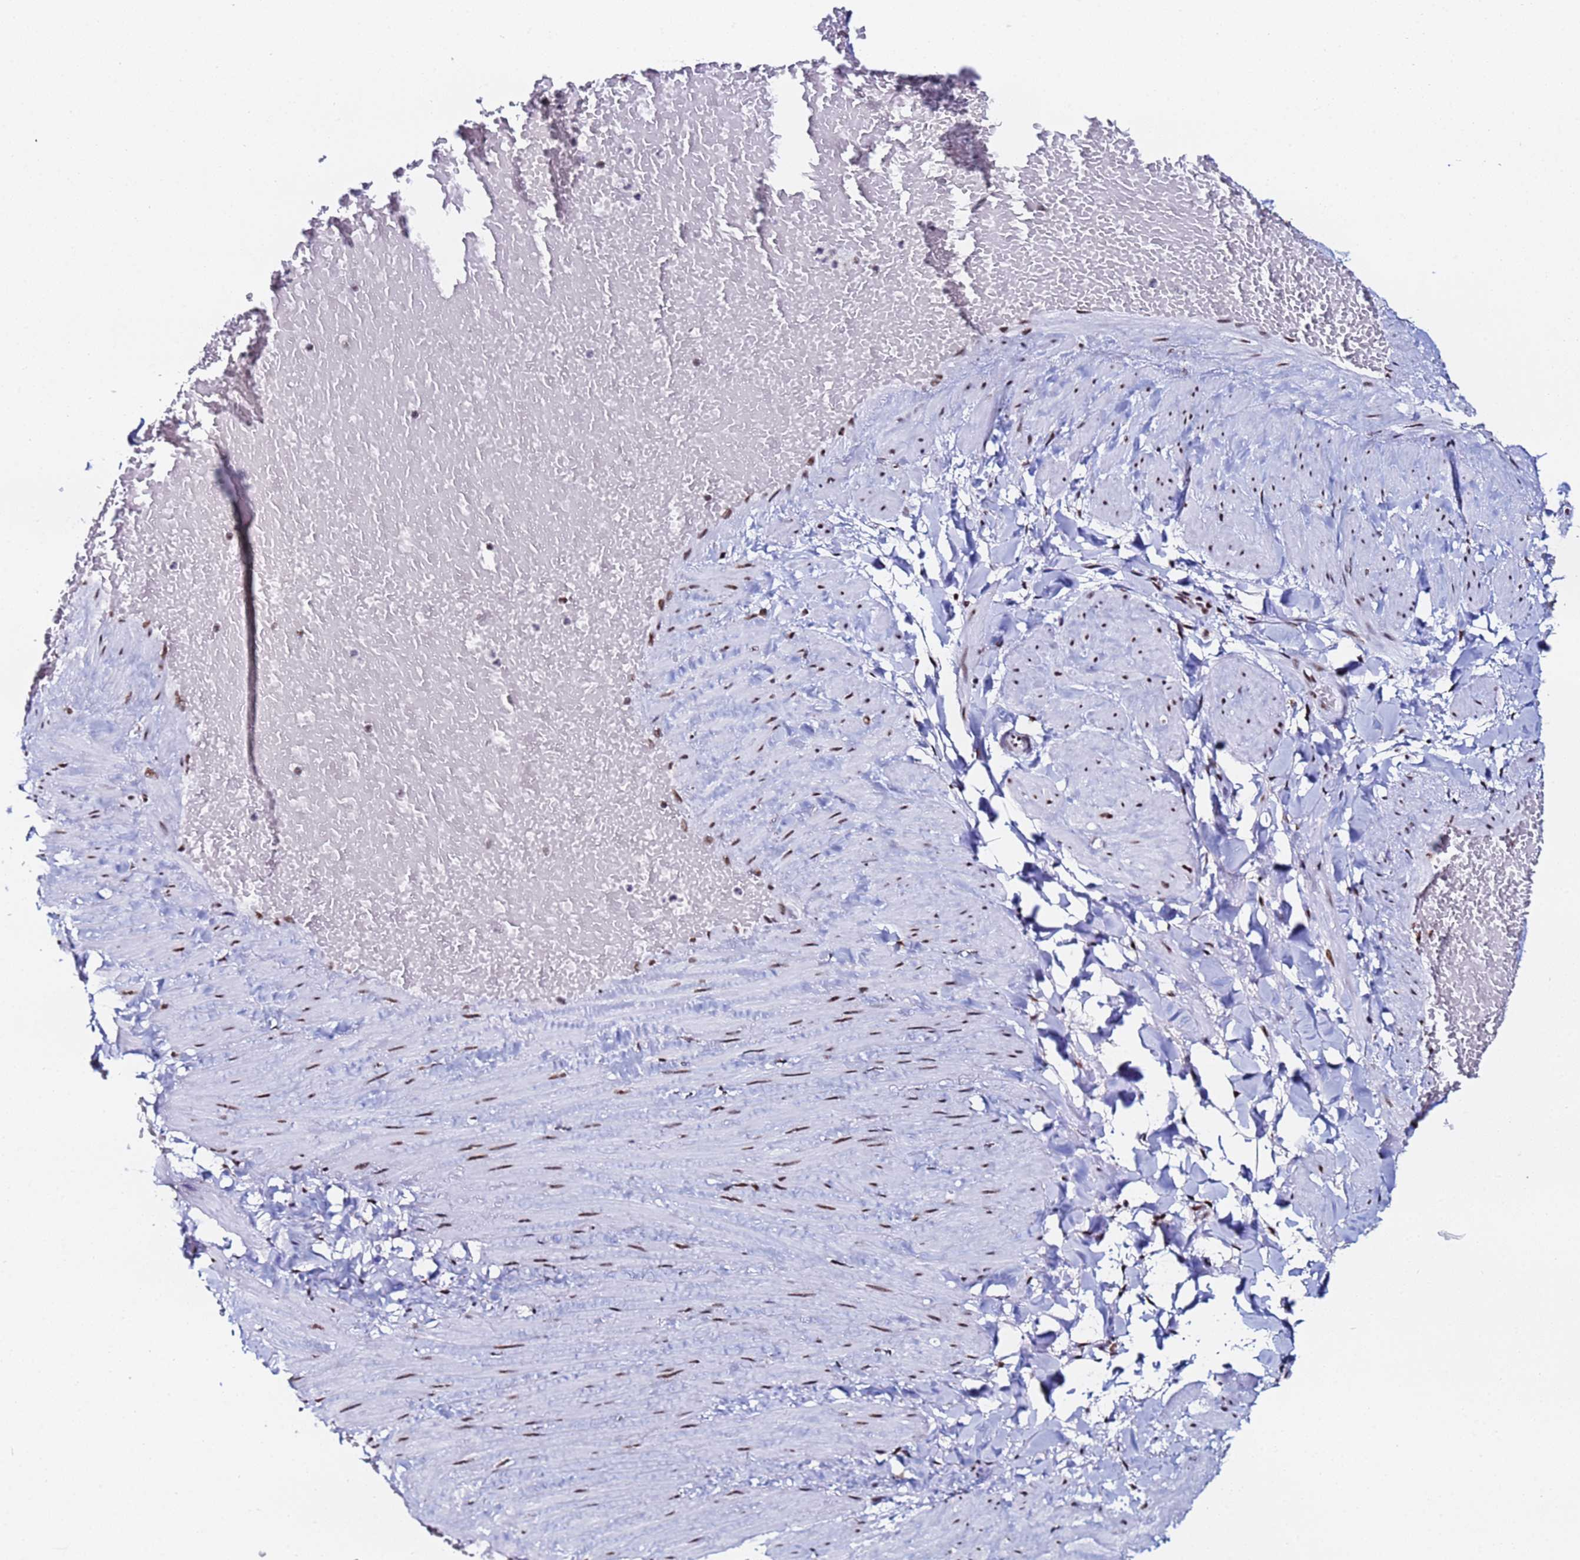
{"staining": {"intensity": "moderate", "quantity": "25%-75%", "location": "nuclear"}, "tissue": "adipose tissue", "cell_type": "Adipocytes", "image_type": "normal", "snomed": [{"axis": "morphology", "description": "Normal tissue, NOS"}, {"axis": "topography", "description": "Soft tissue"}, {"axis": "topography", "description": "Vascular tissue"}], "caption": "Human adipose tissue stained for a protein (brown) displays moderate nuclear positive expression in about 25%-75% of adipocytes.", "gene": "SNRPA1", "patient": {"sex": "male", "age": 54}}